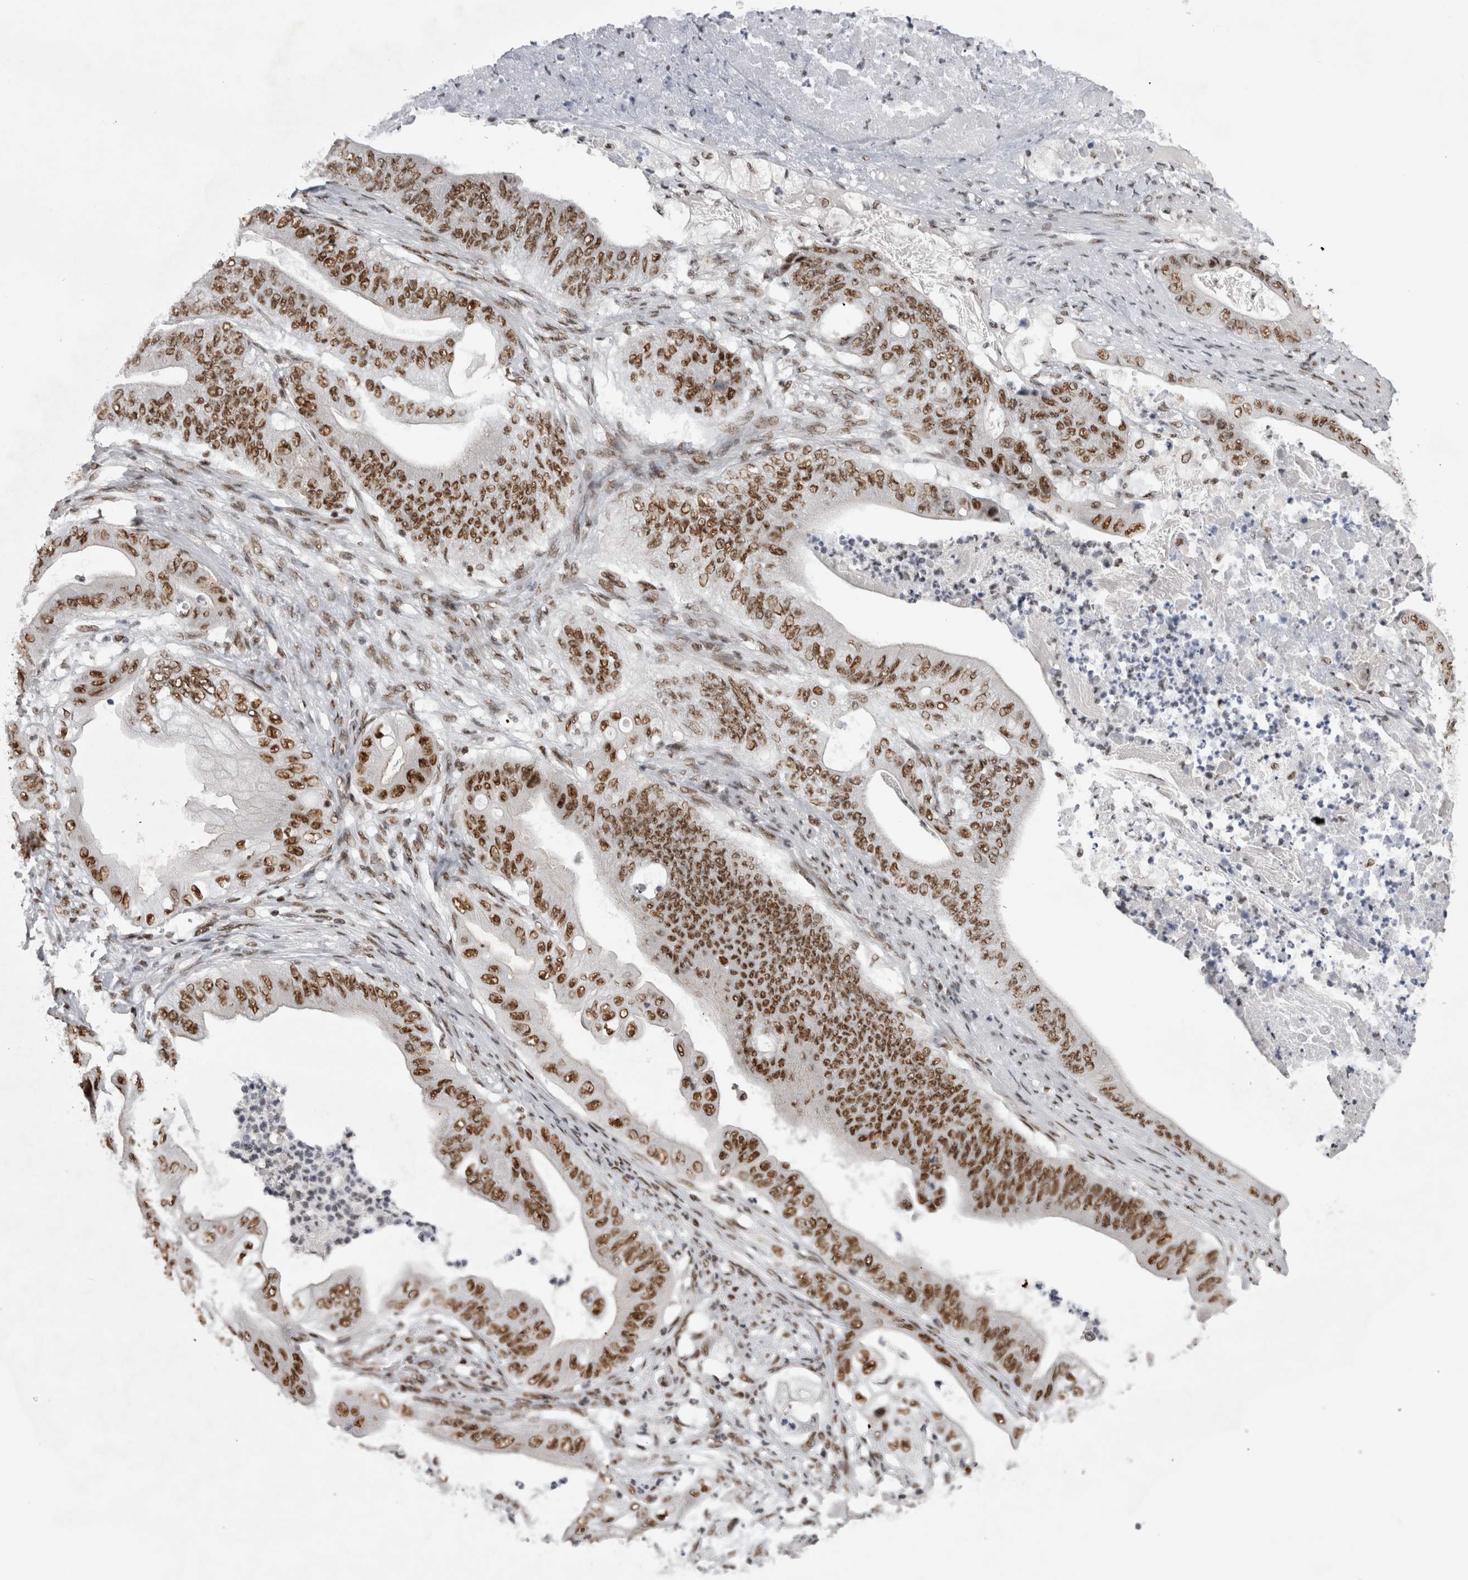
{"staining": {"intensity": "strong", "quantity": ">75%", "location": "nuclear"}, "tissue": "stomach cancer", "cell_type": "Tumor cells", "image_type": "cancer", "snomed": [{"axis": "morphology", "description": "Adenocarcinoma, NOS"}, {"axis": "topography", "description": "Stomach"}], "caption": "Stomach cancer (adenocarcinoma) stained with a brown dye reveals strong nuclear positive staining in about >75% of tumor cells.", "gene": "CDK11A", "patient": {"sex": "female", "age": 73}}